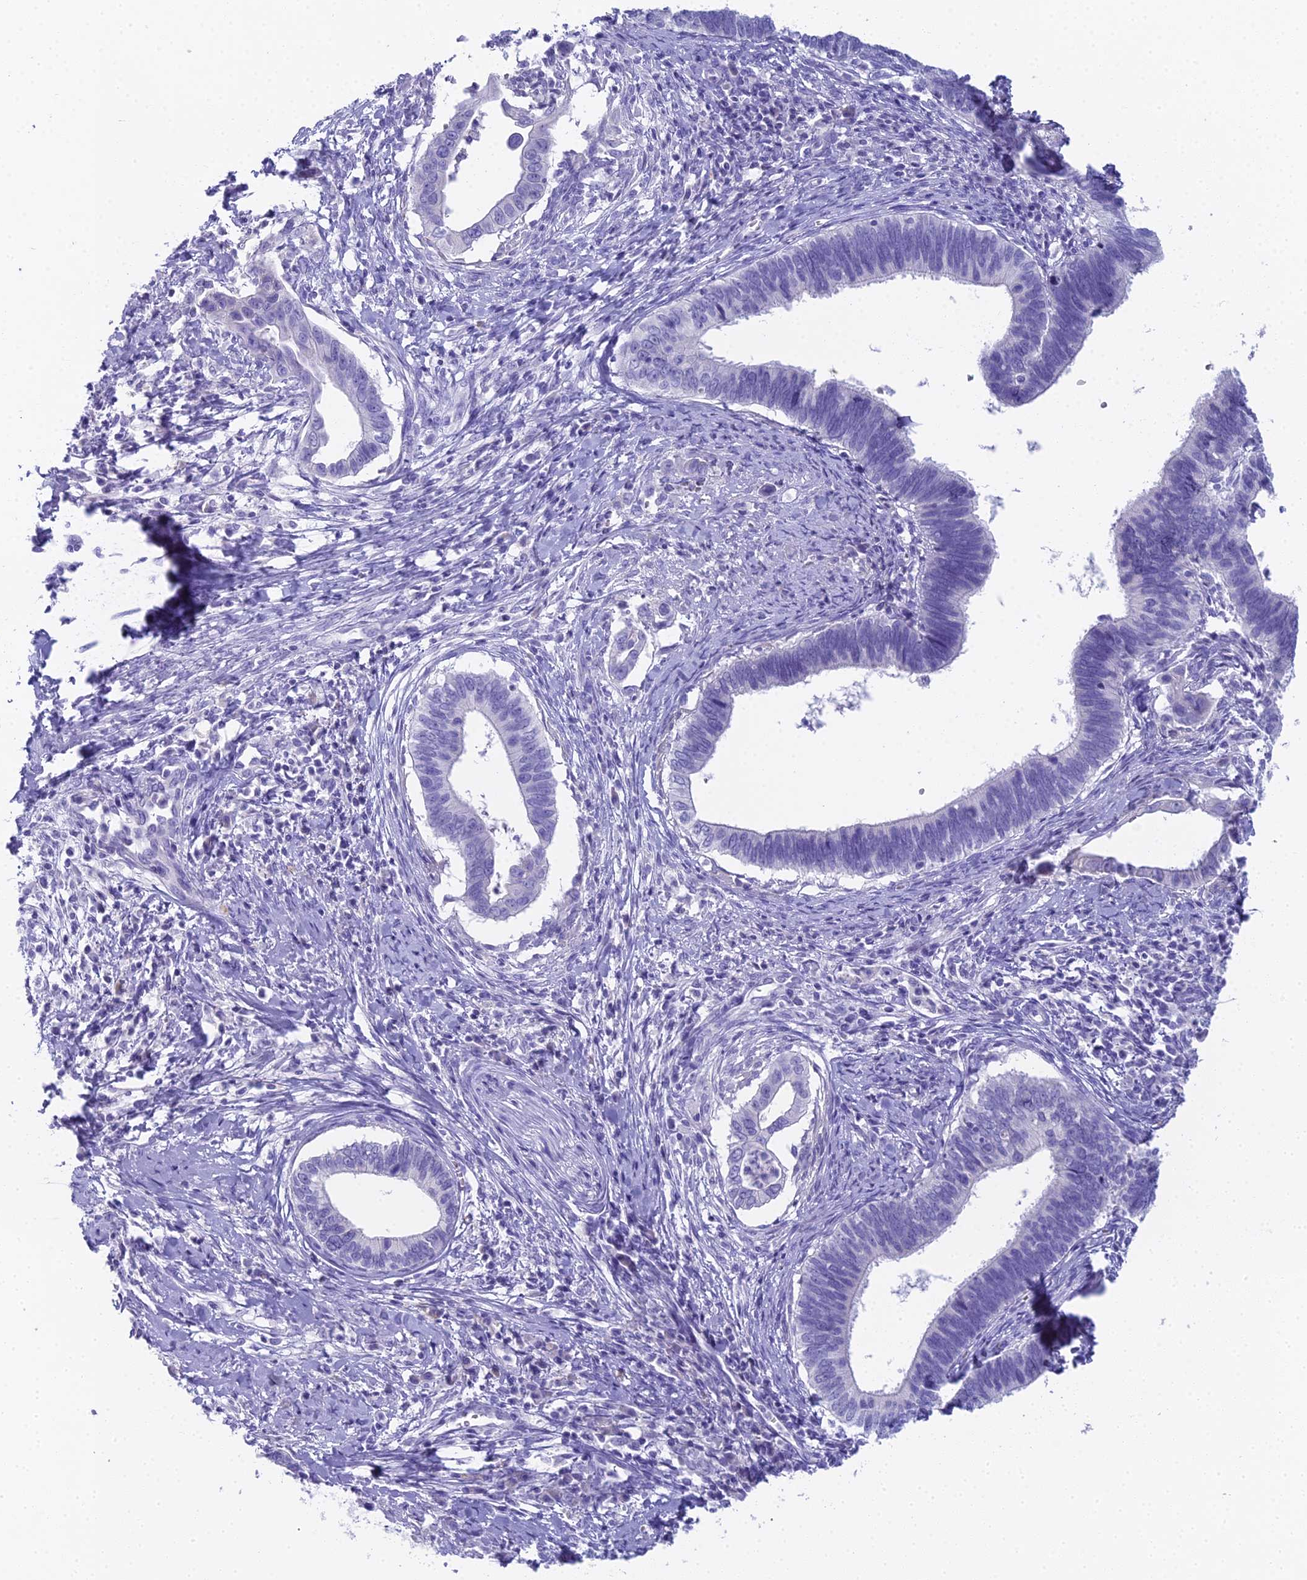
{"staining": {"intensity": "negative", "quantity": "none", "location": "none"}, "tissue": "cervical cancer", "cell_type": "Tumor cells", "image_type": "cancer", "snomed": [{"axis": "morphology", "description": "Adenocarcinoma, NOS"}, {"axis": "topography", "description": "Cervix"}], "caption": "Tumor cells are negative for brown protein staining in adenocarcinoma (cervical).", "gene": "UNC80", "patient": {"sex": "female", "age": 42}}